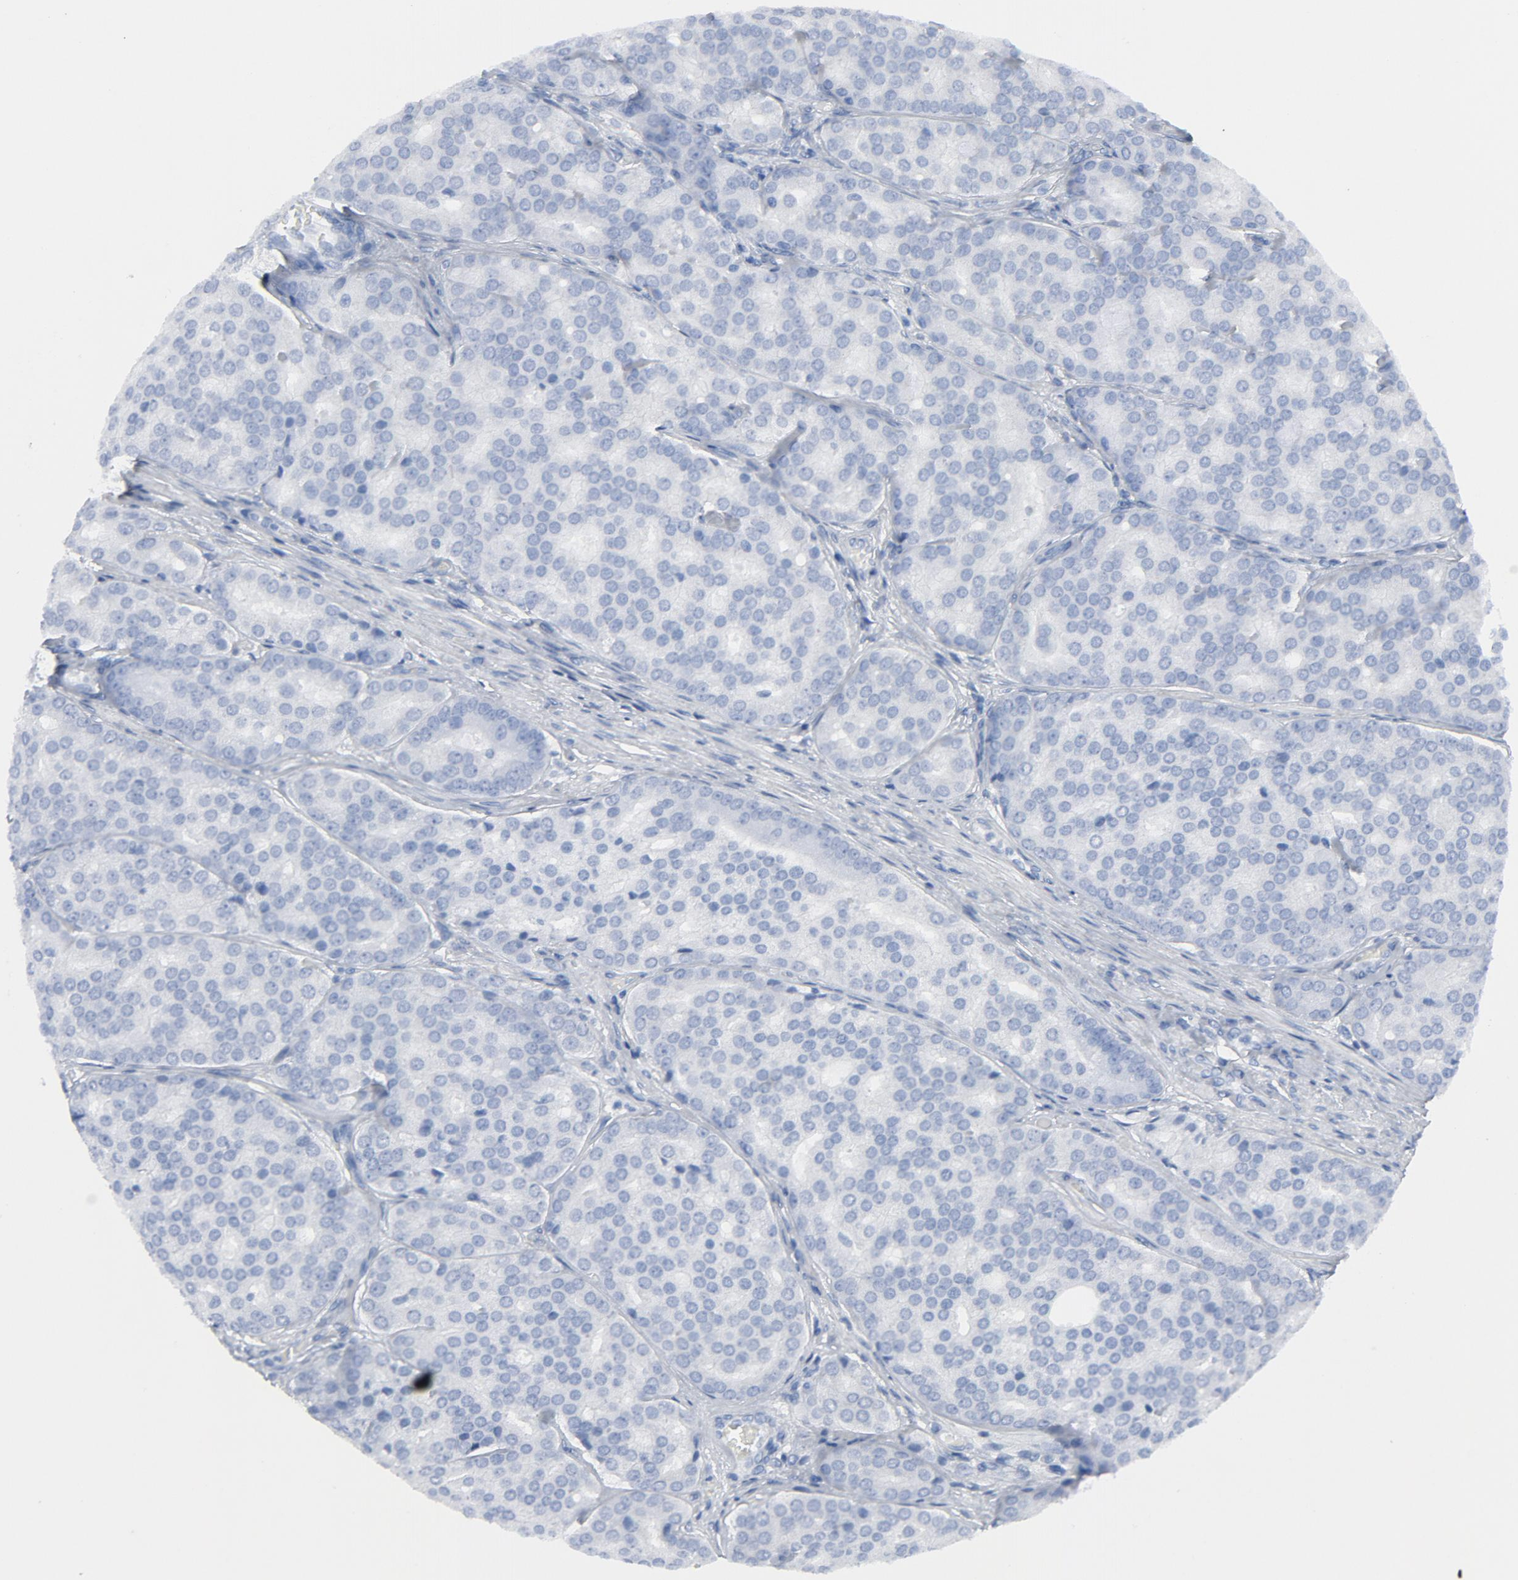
{"staining": {"intensity": "negative", "quantity": "none", "location": "none"}, "tissue": "prostate cancer", "cell_type": "Tumor cells", "image_type": "cancer", "snomed": [{"axis": "morphology", "description": "Adenocarcinoma, High grade"}, {"axis": "topography", "description": "Prostate"}], "caption": "Human prostate adenocarcinoma (high-grade) stained for a protein using immunohistochemistry shows no positivity in tumor cells.", "gene": "C14orf119", "patient": {"sex": "male", "age": 64}}